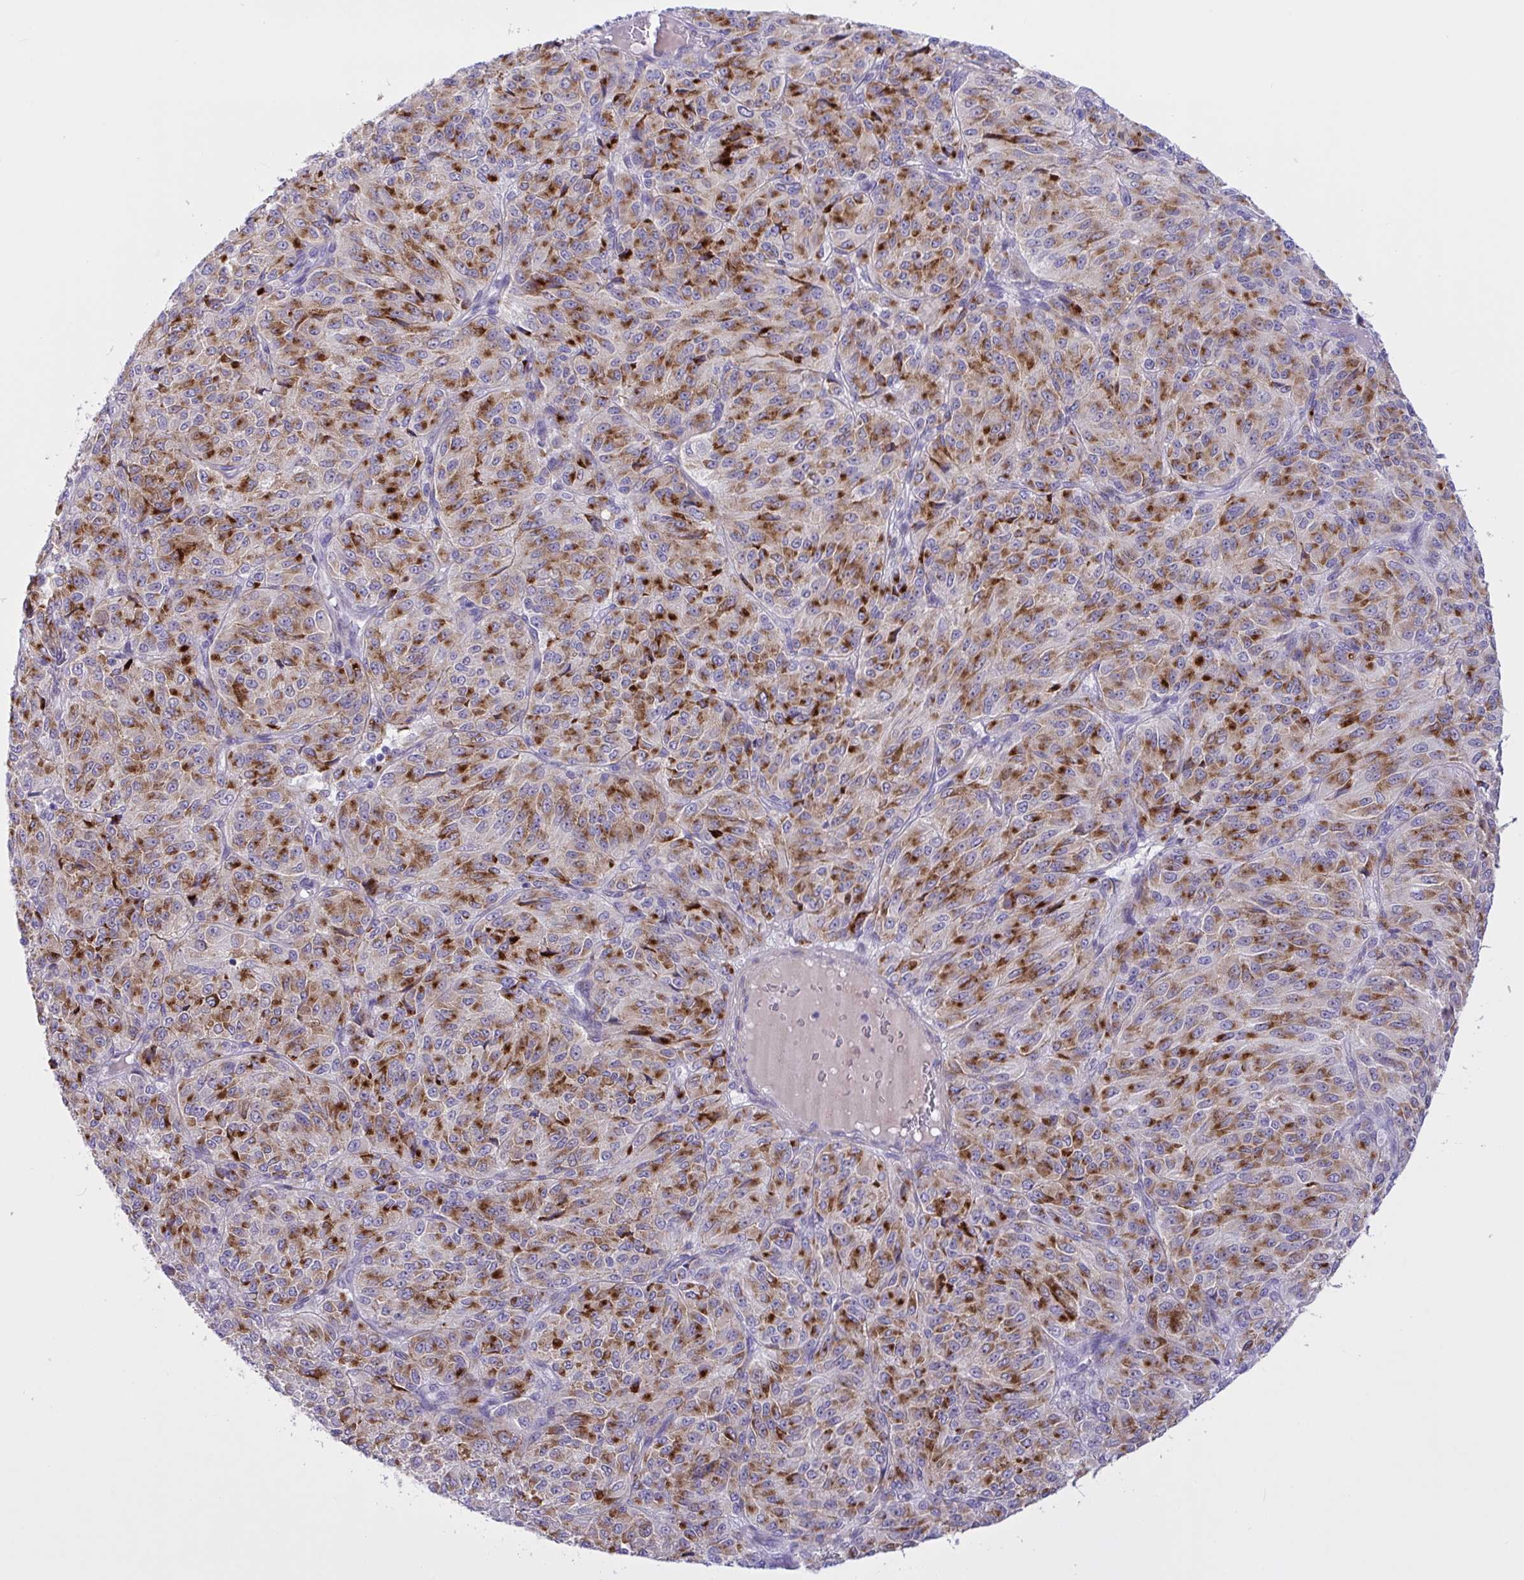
{"staining": {"intensity": "strong", "quantity": ">75%", "location": "cytoplasmic/membranous"}, "tissue": "melanoma", "cell_type": "Tumor cells", "image_type": "cancer", "snomed": [{"axis": "morphology", "description": "Malignant melanoma, Metastatic site"}, {"axis": "topography", "description": "Brain"}], "caption": "Melanoma stained with IHC exhibits strong cytoplasmic/membranous expression in approximately >75% of tumor cells. Using DAB (3,3'-diaminobenzidine) (brown) and hematoxylin (blue) stains, captured at high magnification using brightfield microscopy.", "gene": "FAM86B1", "patient": {"sex": "female", "age": 56}}